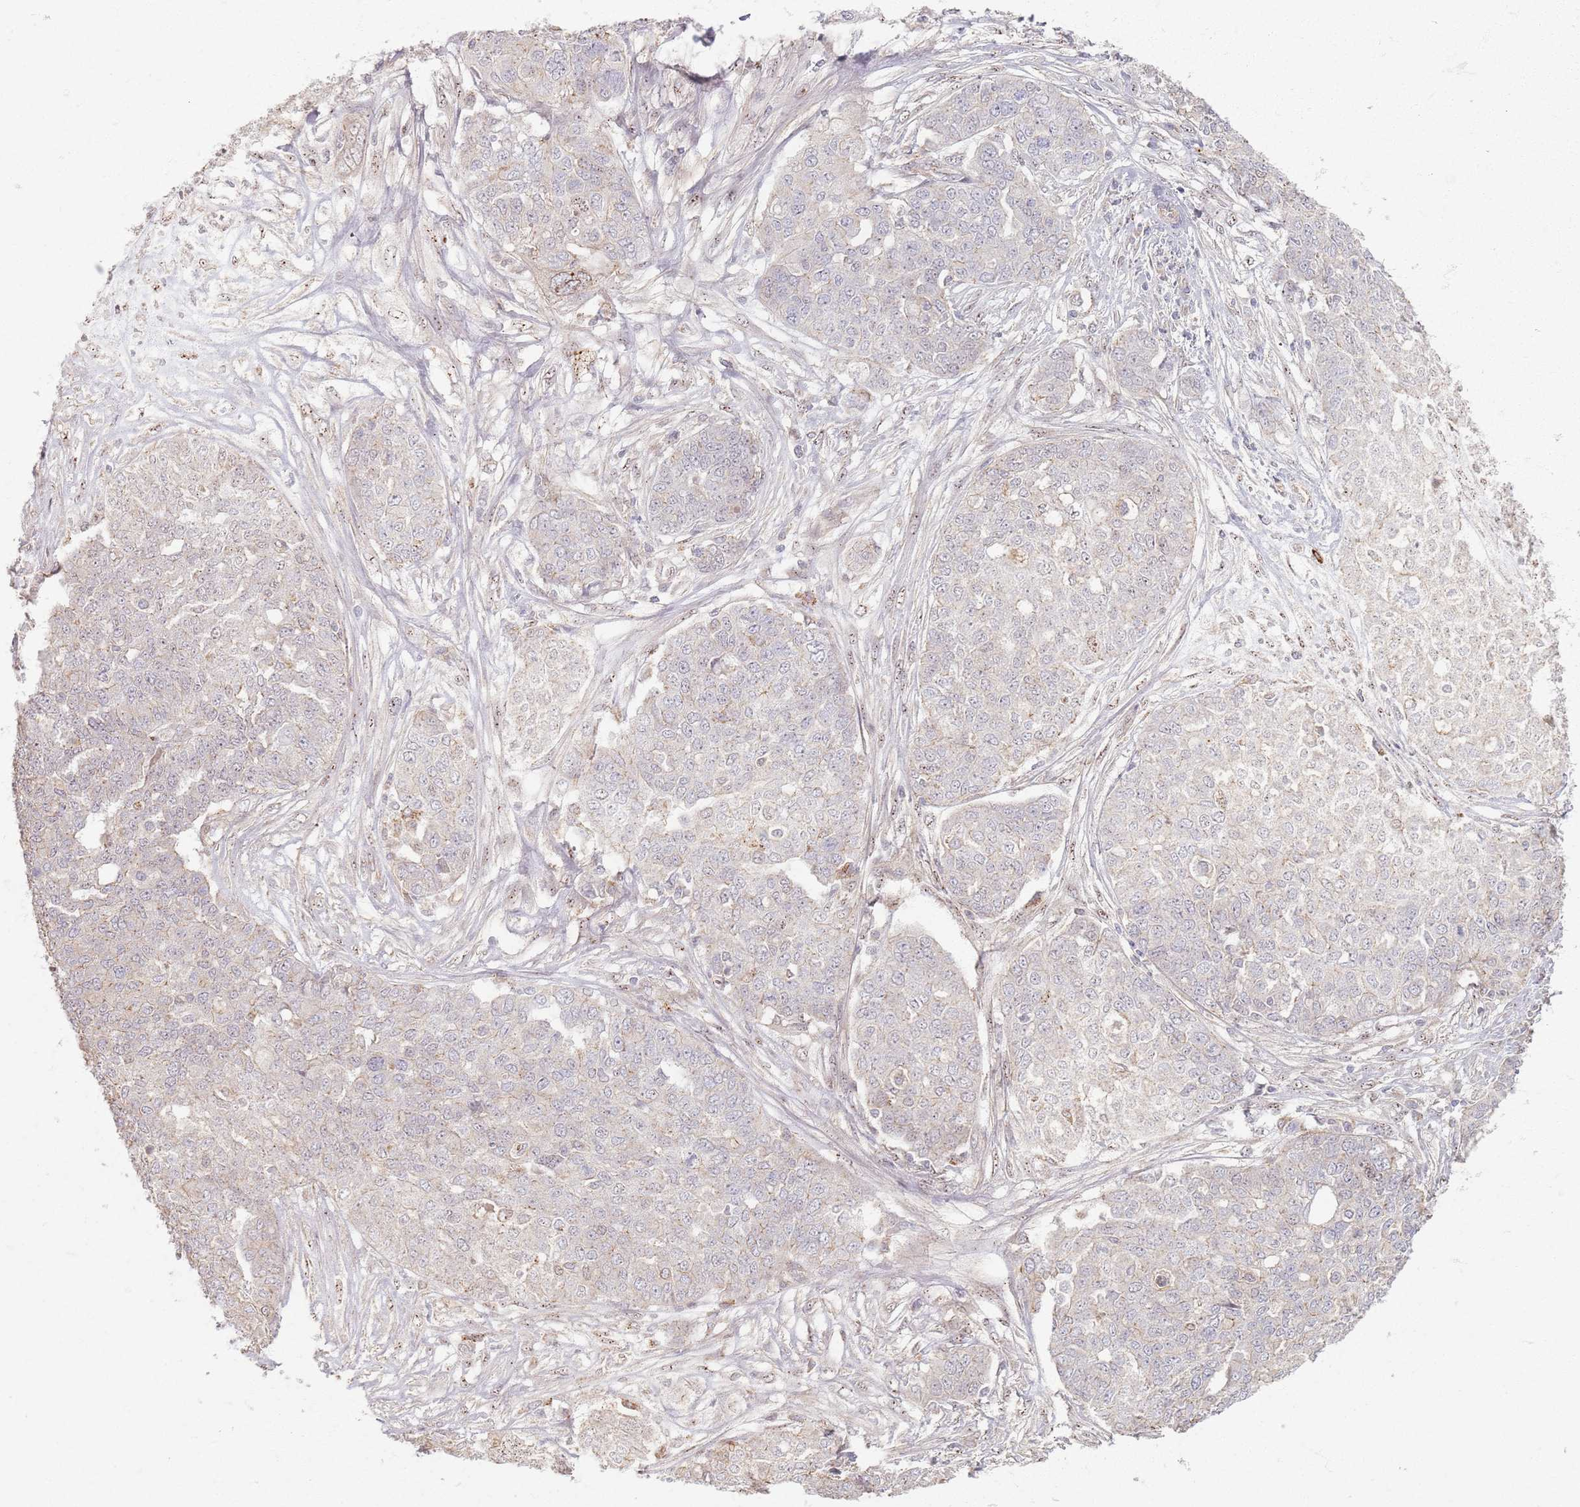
{"staining": {"intensity": "negative", "quantity": "none", "location": "none"}, "tissue": "ovarian cancer", "cell_type": "Tumor cells", "image_type": "cancer", "snomed": [{"axis": "morphology", "description": "Cystadenocarcinoma, serous, NOS"}, {"axis": "topography", "description": "Soft tissue"}, {"axis": "topography", "description": "Ovary"}], "caption": "Histopathology image shows no significant protein expression in tumor cells of ovarian cancer (serous cystadenocarcinoma).", "gene": "KCNA5", "patient": {"sex": "female", "age": 57}}